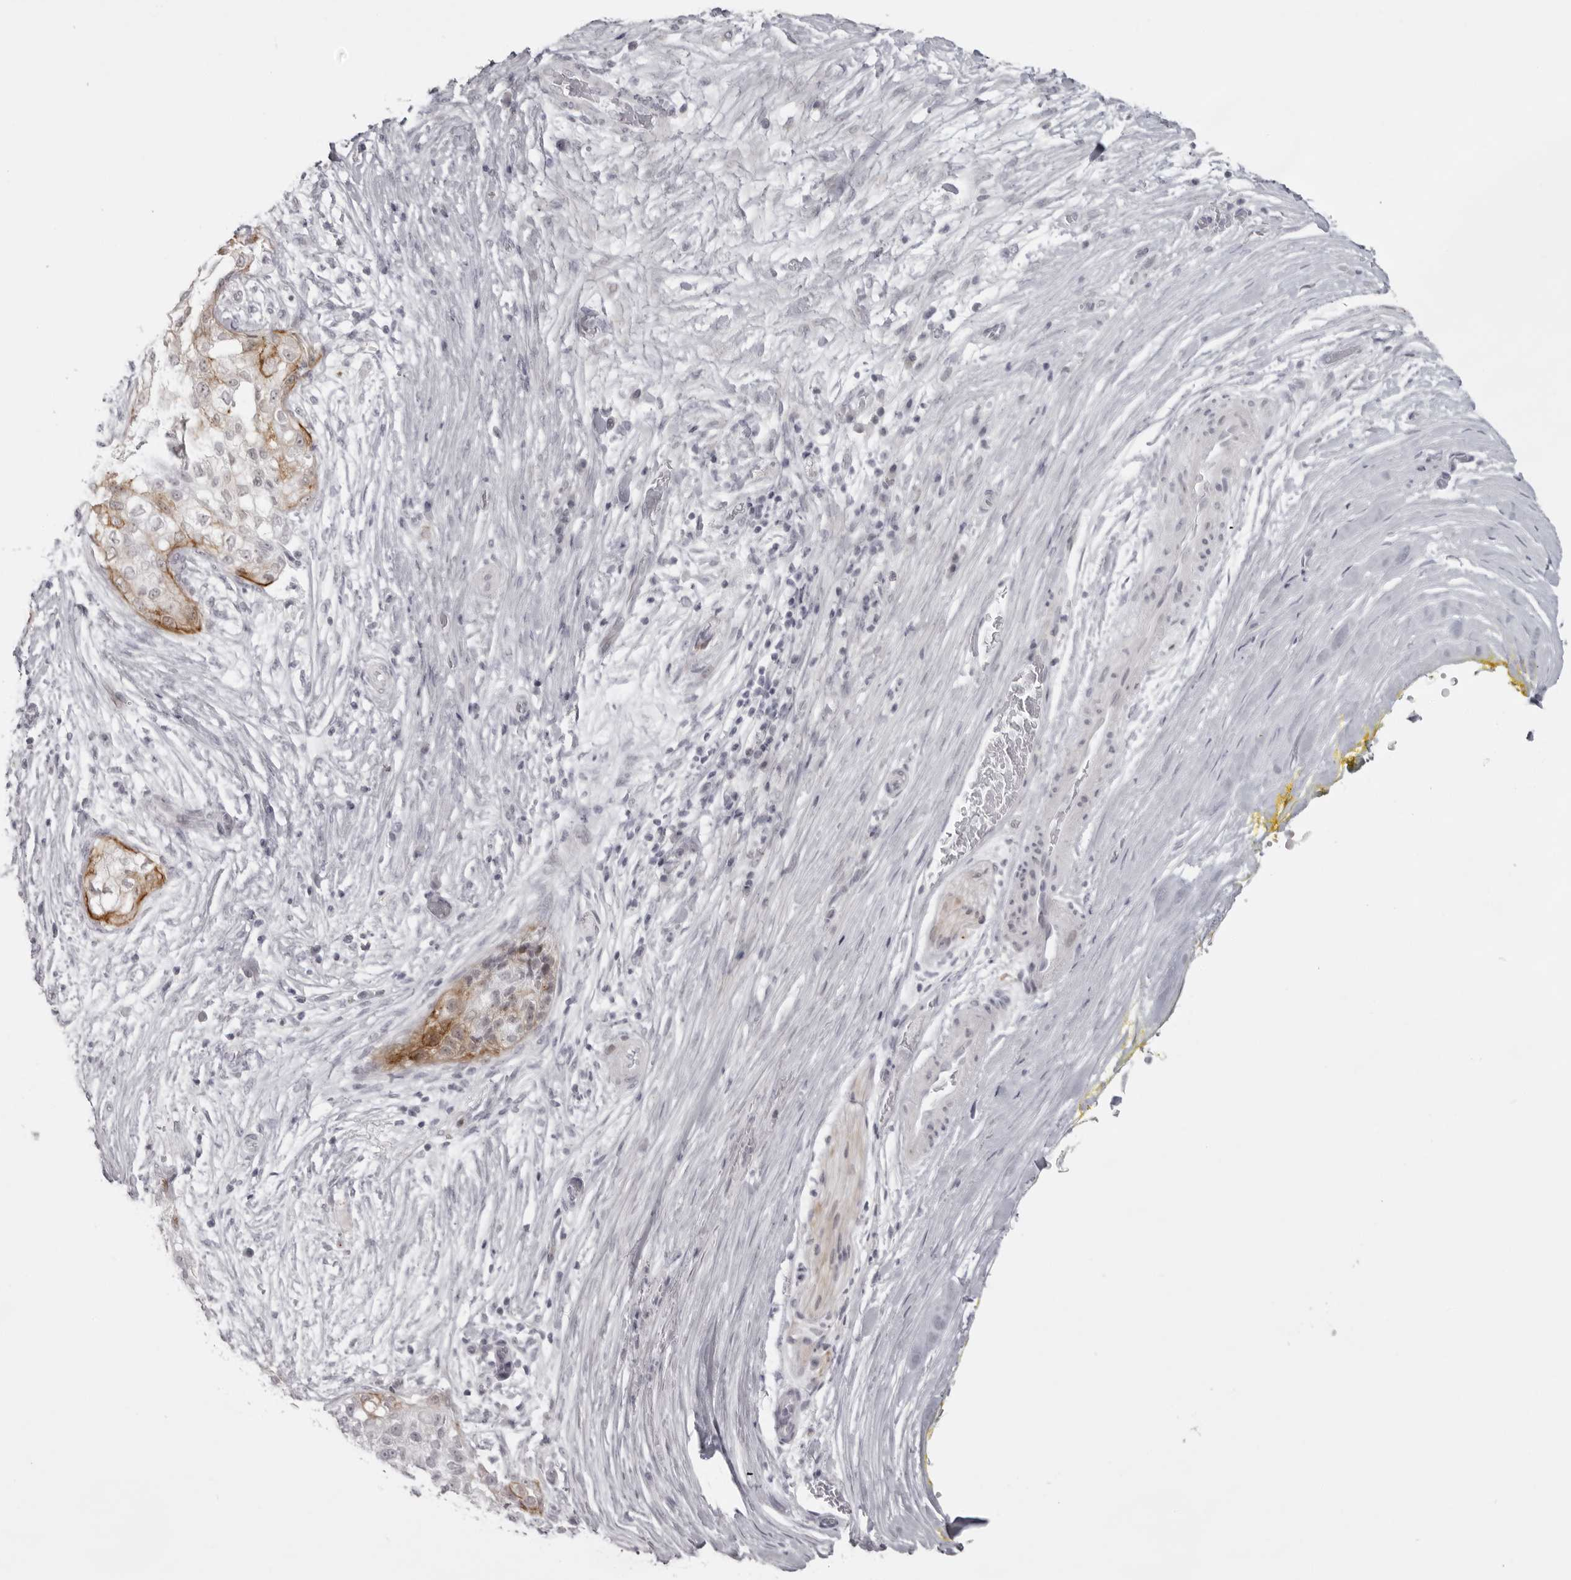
{"staining": {"intensity": "moderate", "quantity": "<25%", "location": "cytoplasmic/membranous"}, "tissue": "pancreatic cancer", "cell_type": "Tumor cells", "image_type": "cancer", "snomed": [{"axis": "morphology", "description": "Adenocarcinoma, NOS"}, {"axis": "topography", "description": "Pancreas"}], "caption": "This micrograph demonstrates immunohistochemistry (IHC) staining of human pancreatic cancer (adenocarcinoma), with low moderate cytoplasmic/membranous positivity in about <25% of tumor cells.", "gene": "NUDT18", "patient": {"sex": "male", "age": 72}}